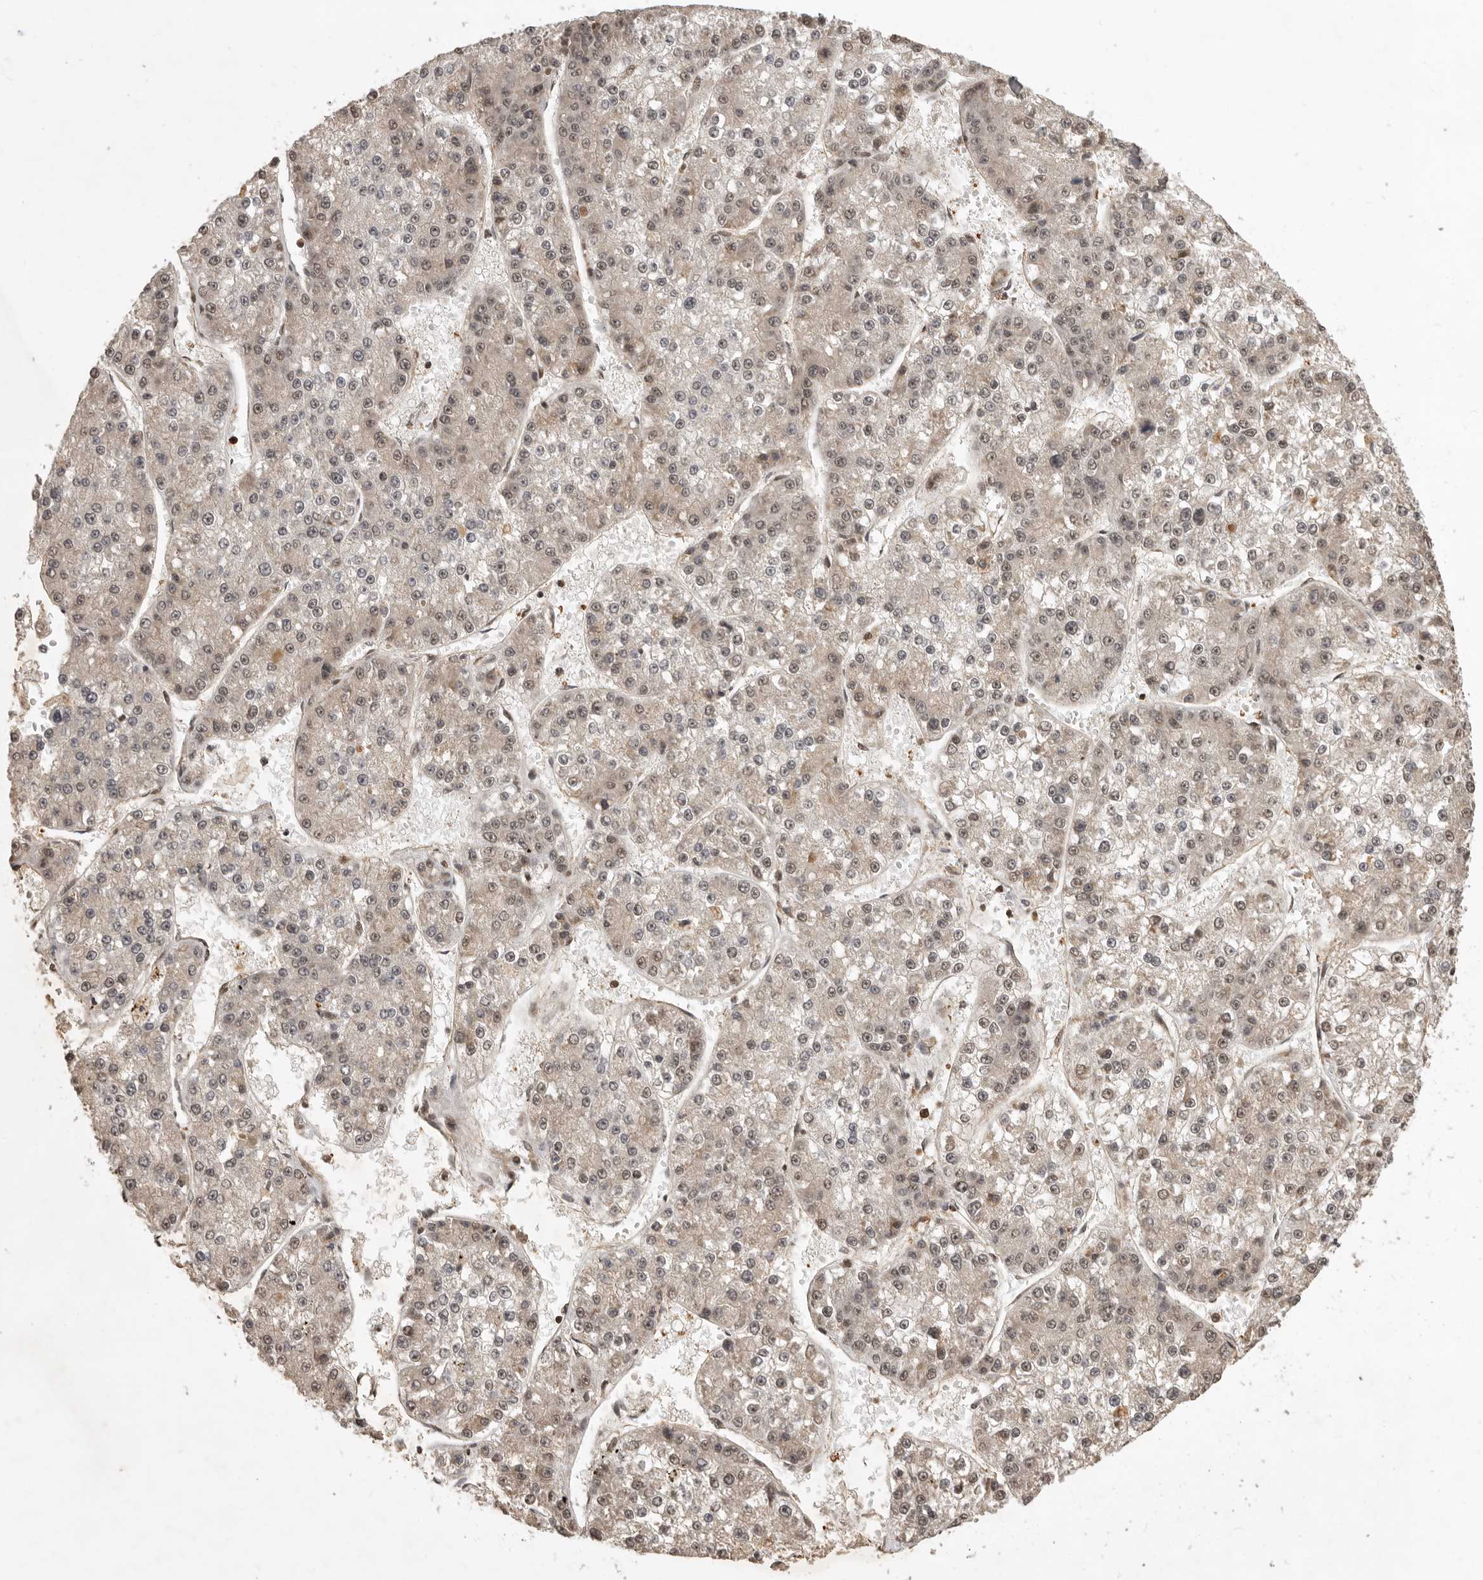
{"staining": {"intensity": "weak", "quantity": "25%-75%", "location": "nuclear"}, "tissue": "liver cancer", "cell_type": "Tumor cells", "image_type": "cancer", "snomed": [{"axis": "morphology", "description": "Carcinoma, Hepatocellular, NOS"}, {"axis": "topography", "description": "Liver"}], "caption": "Human liver cancer stained with a protein marker displays weak staining in tumor cells.", "gene": "CBLL1", "patient": {"sex": "female", "age": 73}}